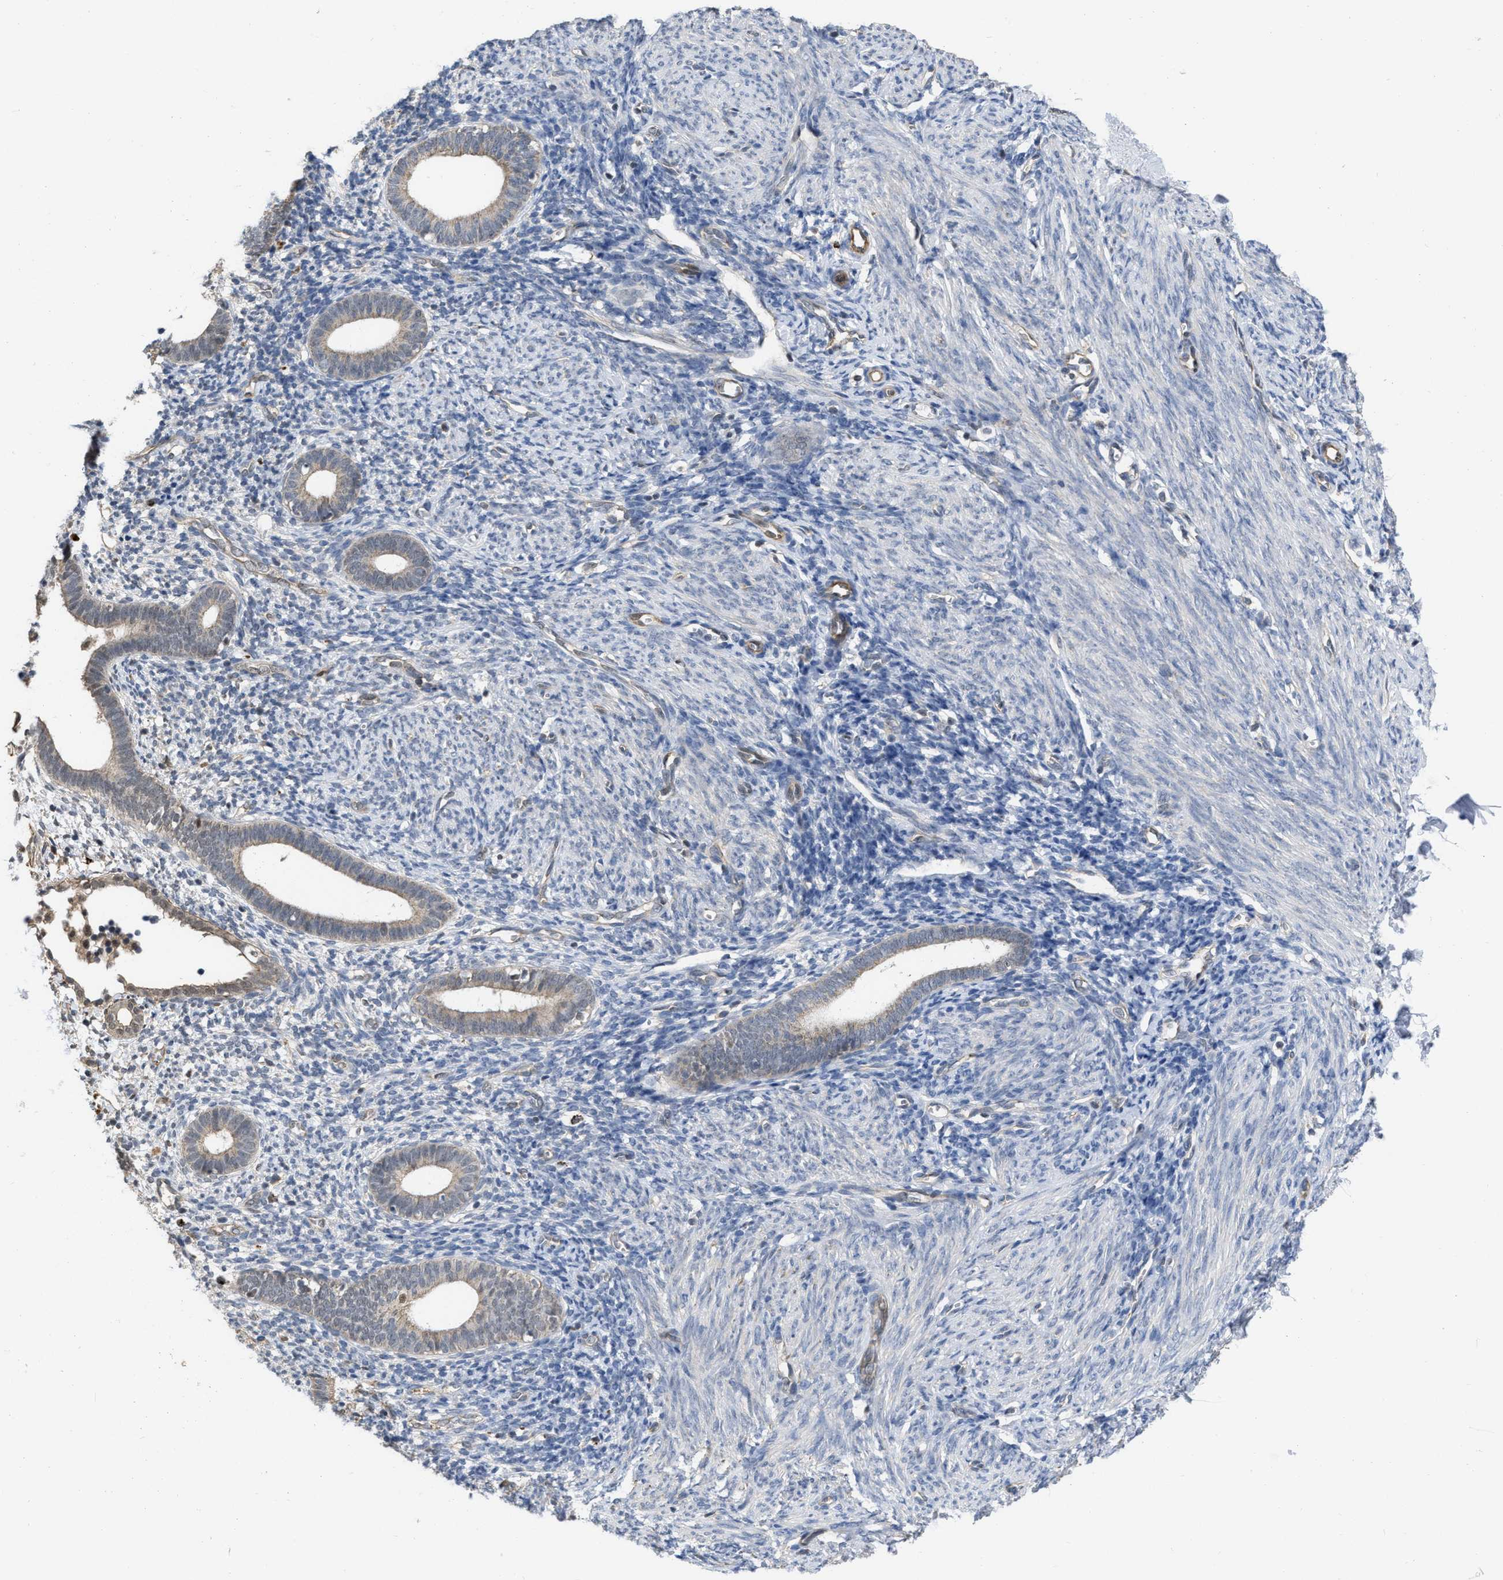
{"staining": {"intensity": "negative", "quantity": "none", "location": "none"}, "tissue": "endometrium", "cell_type": "Cells in endometrial stroma", "image_type": "normal", "snomed": [{"axis": "morphology", "description": "Normal tissue, NOS"}, {"axis": "morphology", "description": "Adenocarcinoma, NOS"}, {"axis": "topography", "description": "Endometrium"}], "caption": "A photomicrograph of endometrium stained for a protein shows no brown staining in cells in endometrial stroma.", "gene": "NAPEPLD", "patient": {"sex": "female", "age": 57}}